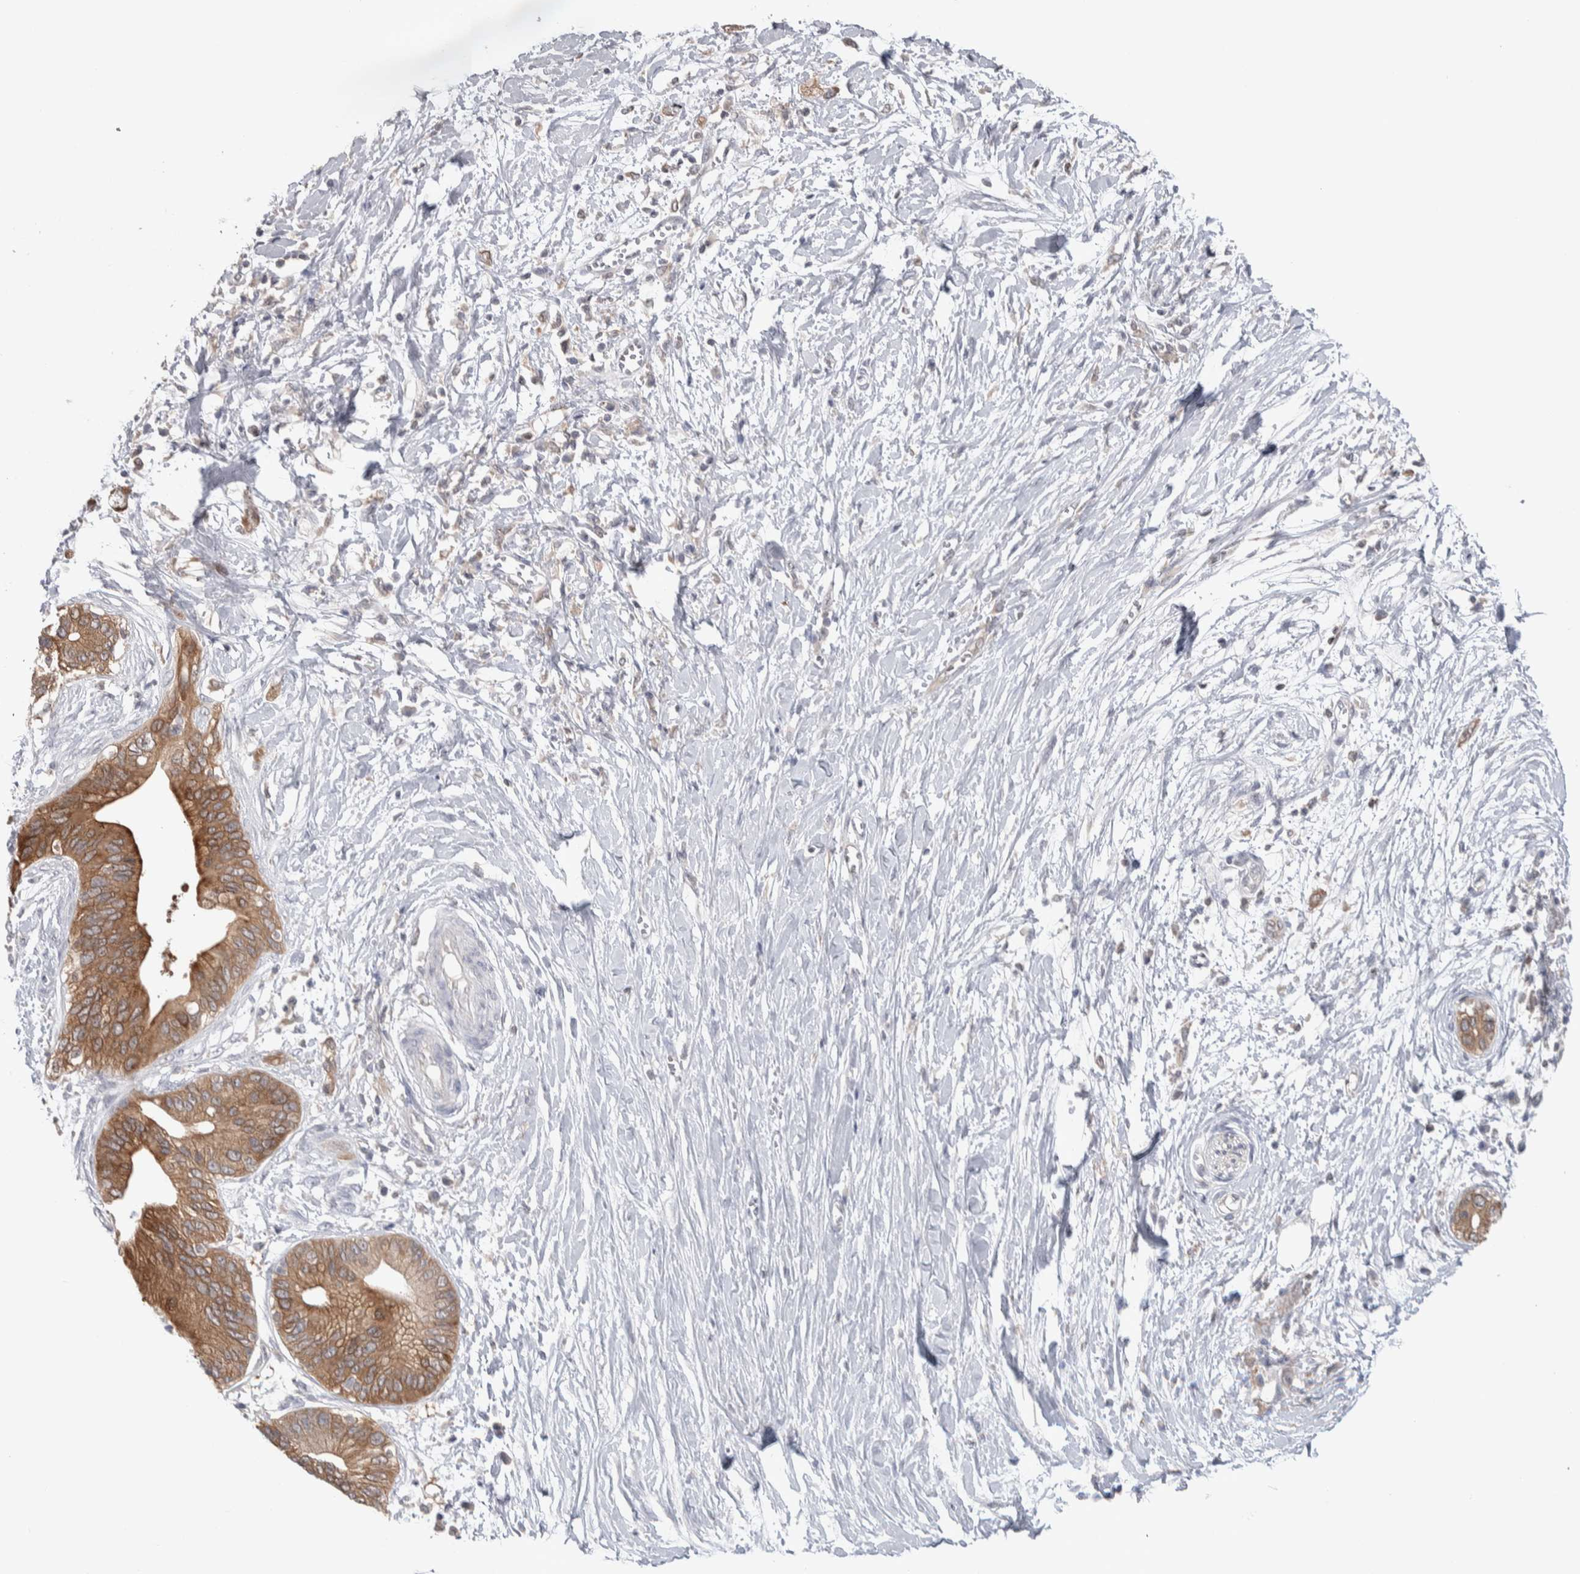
{"staining": {"intensity": "moderate", "quantity": ">75%", "location": "cytoplasmic/membranous"}, "tissue": "pancreatic cancer", "cell_type": "Tumor cells", "image_type": "cancer", "snomed": [{"axis": "morphology", "description": "Normal tissue, NOS"}, {"axis": "morphology", "description": "Adenocarcinoma, NOS"}, {"axis": "topography", "description": "Pancreas"}, {"axis": "topography", "description": "Peripheral nerve tissue"}], "caption": "Immunohistochemical staining of human adenocarcinoma (pancreatic) displays moderate cytoplasmic/membranous protein positivity in approximately >75% of tumor cells. The staining is performed using DAB brown chromogen to label protein expression. The nuclei are counter-stained blue using hematoxylin.", "gene": "HTATIP2", "patient": {"sex": "male", "age": 59}}